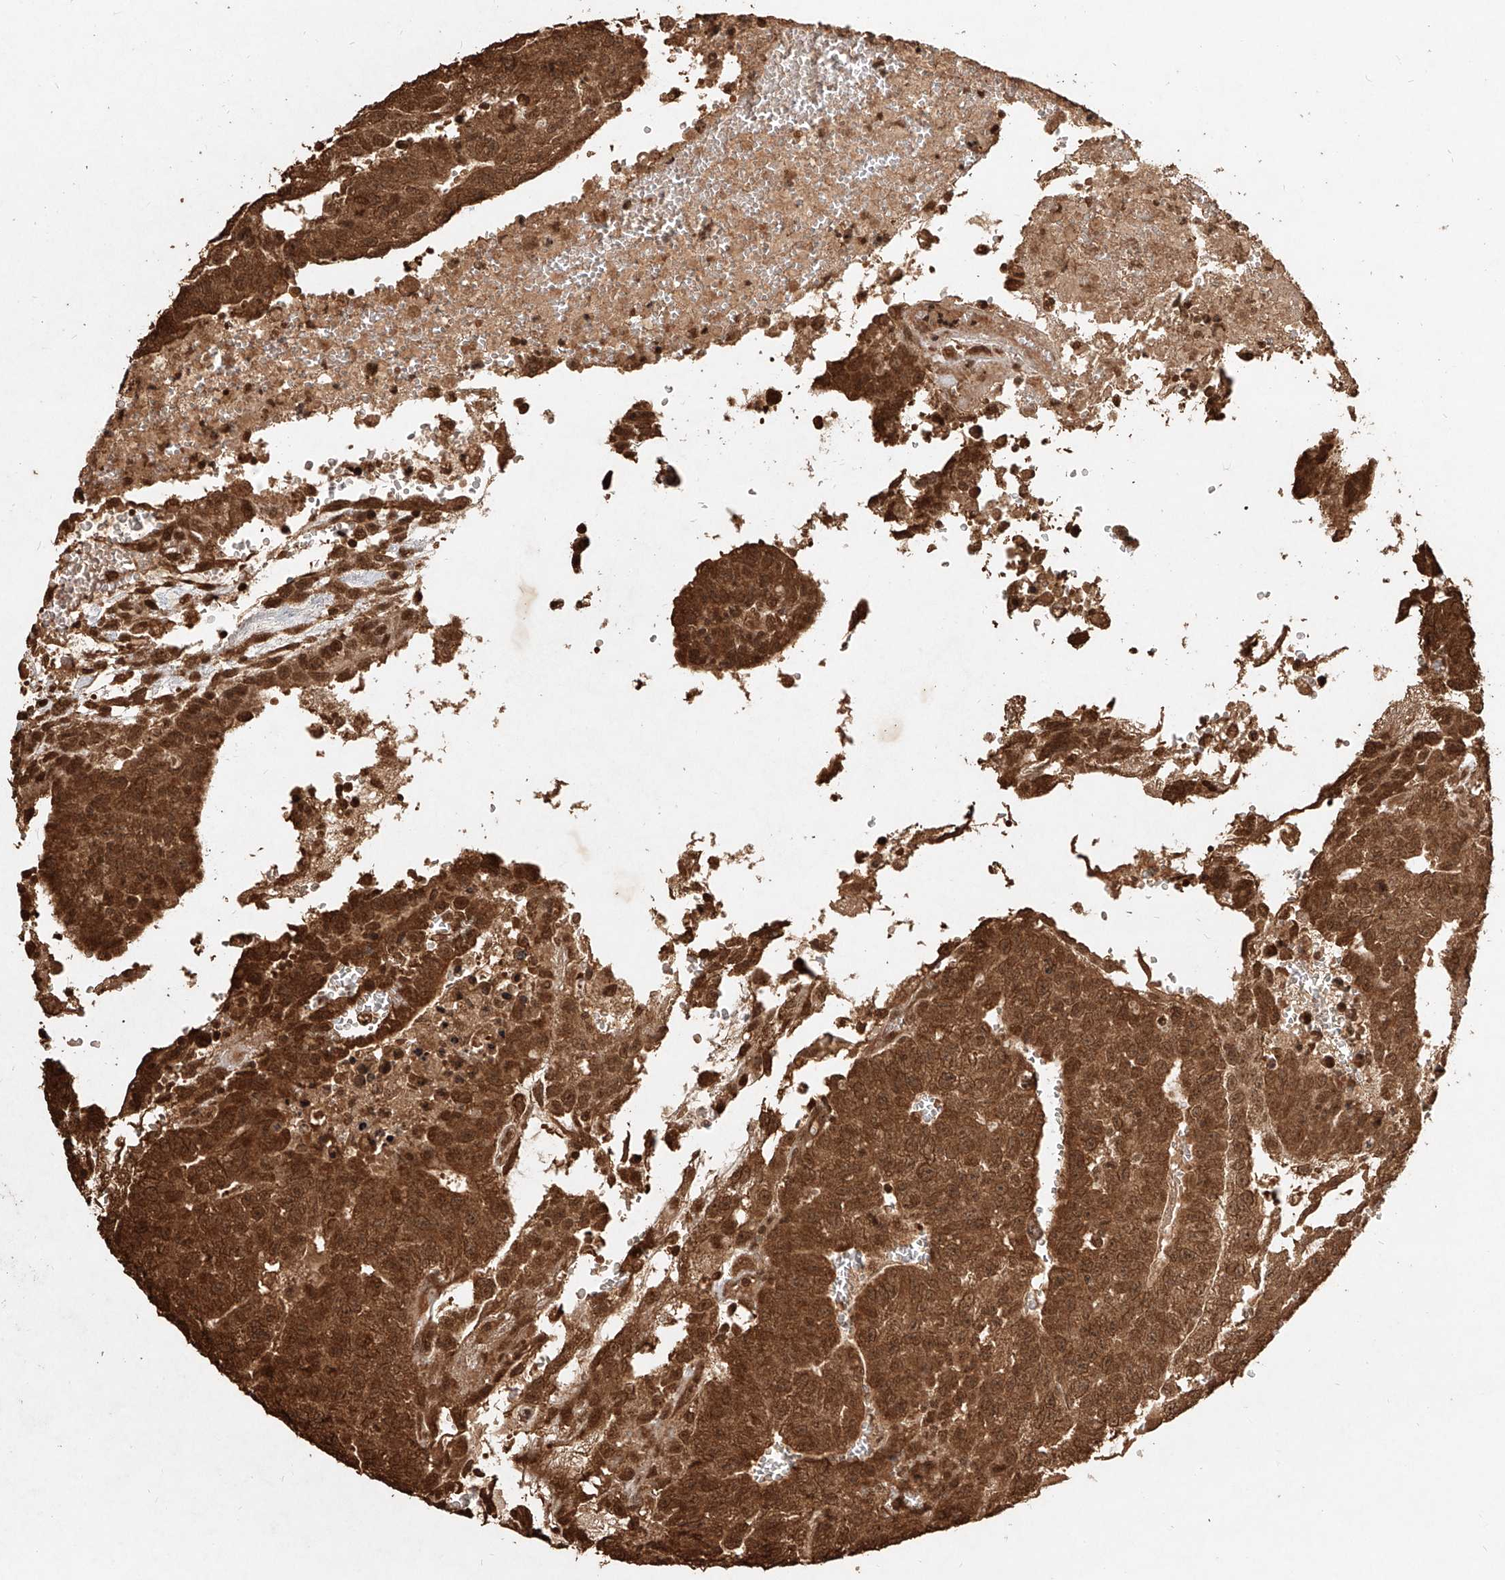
{"staining": {"intensity": "strong", "quantity": ">75%", "location": "cytoplasmic/membranous,nuclear"}, "tissue": "testis cancer", "cell_type": "Tumor cells", "image_type": "cancer", "snomed": [{"axis": "morphology", "description": "Seminoma, NOS"}, {"axis": "morphology", "description": "Carcinoma, Embryonal, NOS"}, {"axis": "topography", "description": "Testis"}], "caption": "IHC image of neoplastic tissue: embryonal carcinoma (testis) stained using IHC reveals high levels of strong protein expression localized specifically in the cytoplasmic/membranous and nuclear of tumor cells, appearing as a cytoplasmic/membranous and nuclear brown color.", "gene": "UBE2K", "patient": {"sex": "male", "age": 52}}